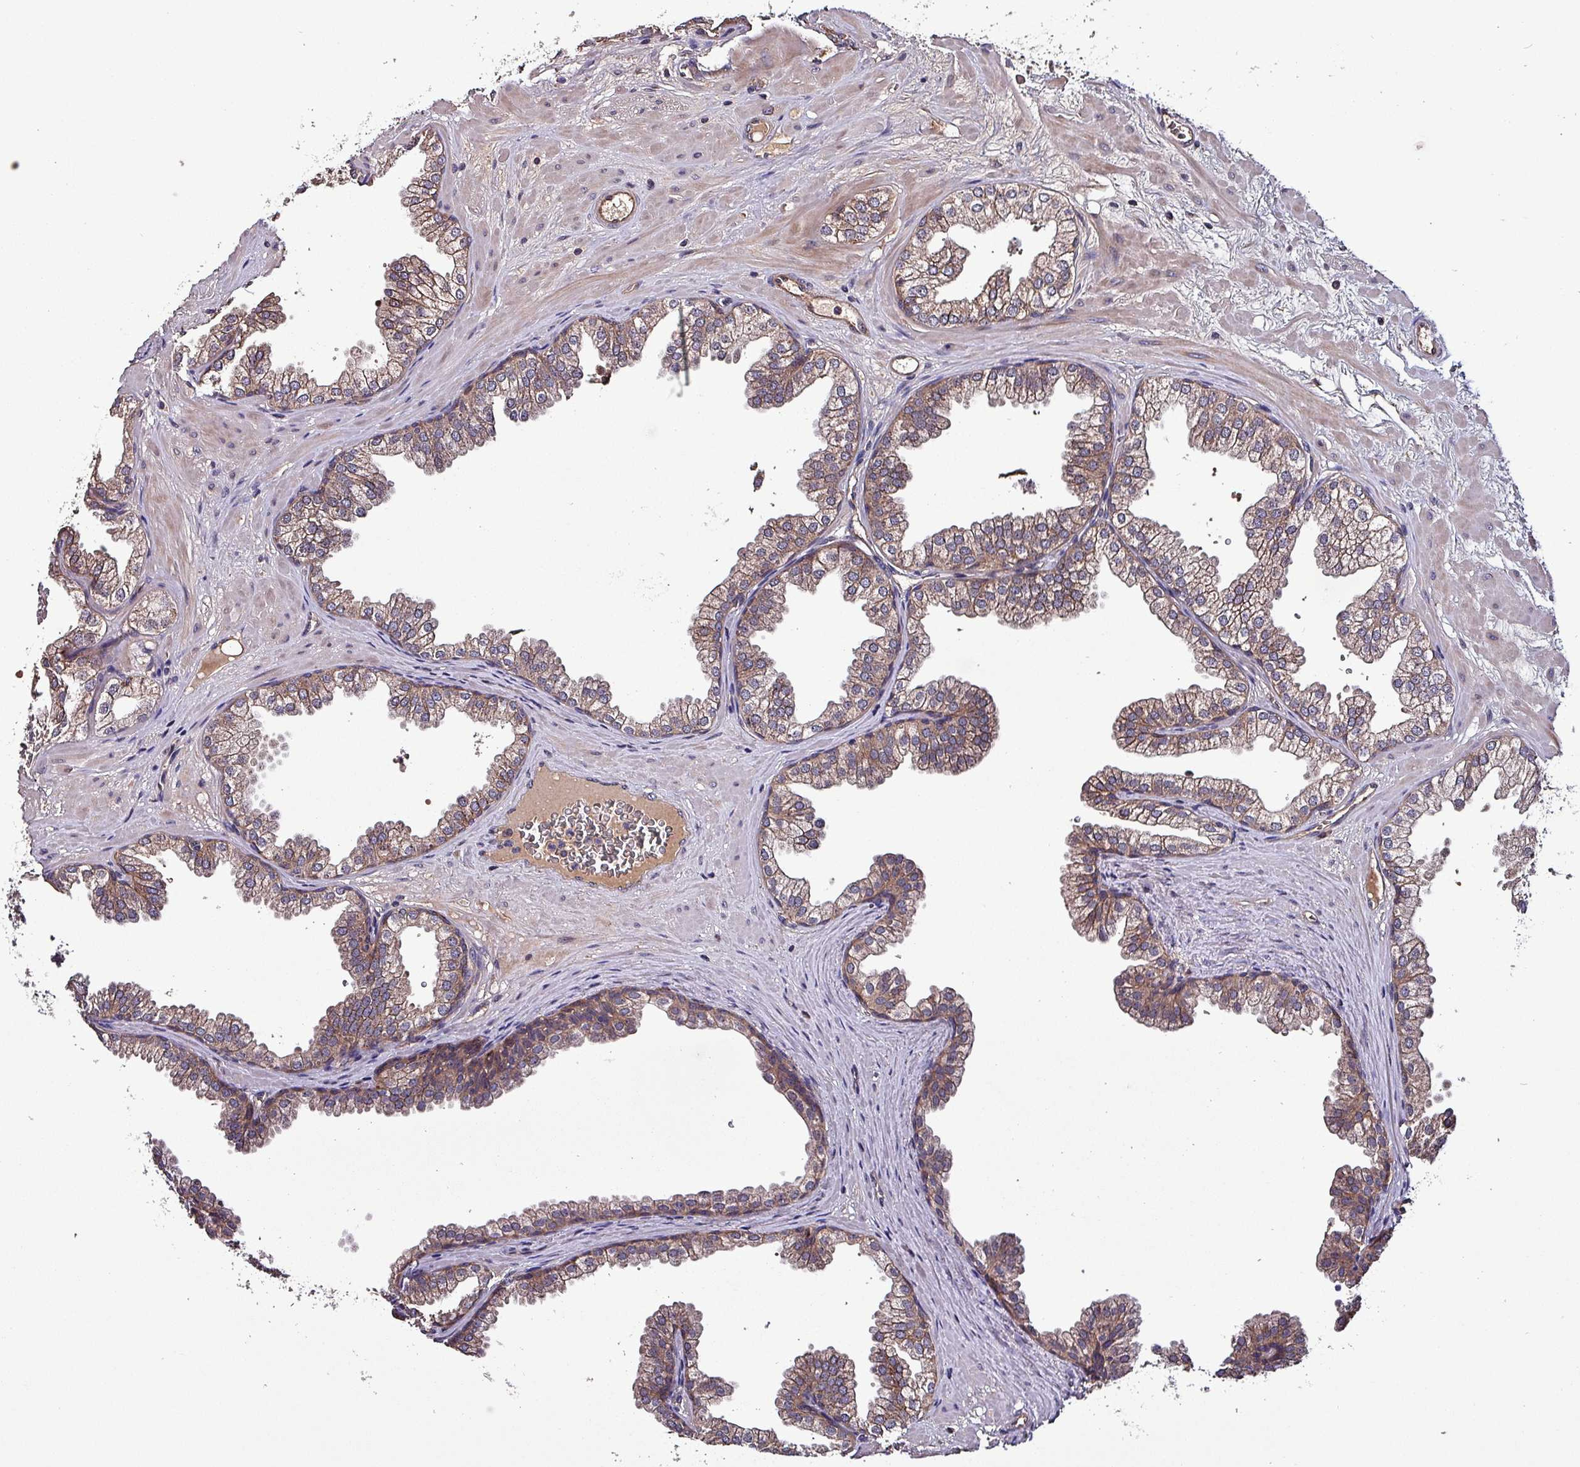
{"staining": {"intensity": "moderate", "quantity": ">75%", "location": "cytoplasmic/membranous"}, "tissue": "prostate", "cell_type": "Glandular cells", "image_type": "normal", "snomed": [{"axis": "morphology", "description": "Normal tissue, NOS"}, {"axis": "topography", "description": "Prostate"}], "caption": "DAB (3,3'-diaminobenzidine) immunohistochemical staining of normal human prostate shows moderate cytoplasmic/membranous protein expression in about >75% of glandular cells. The staining was performed using DAB to visualize the protein expression in brown, while the nuclei were stained in blue with hematoxylin (Magnification: 20x).", "gene": "PAFAH1B2", "patient": {"sex": "male", "age": 37}}